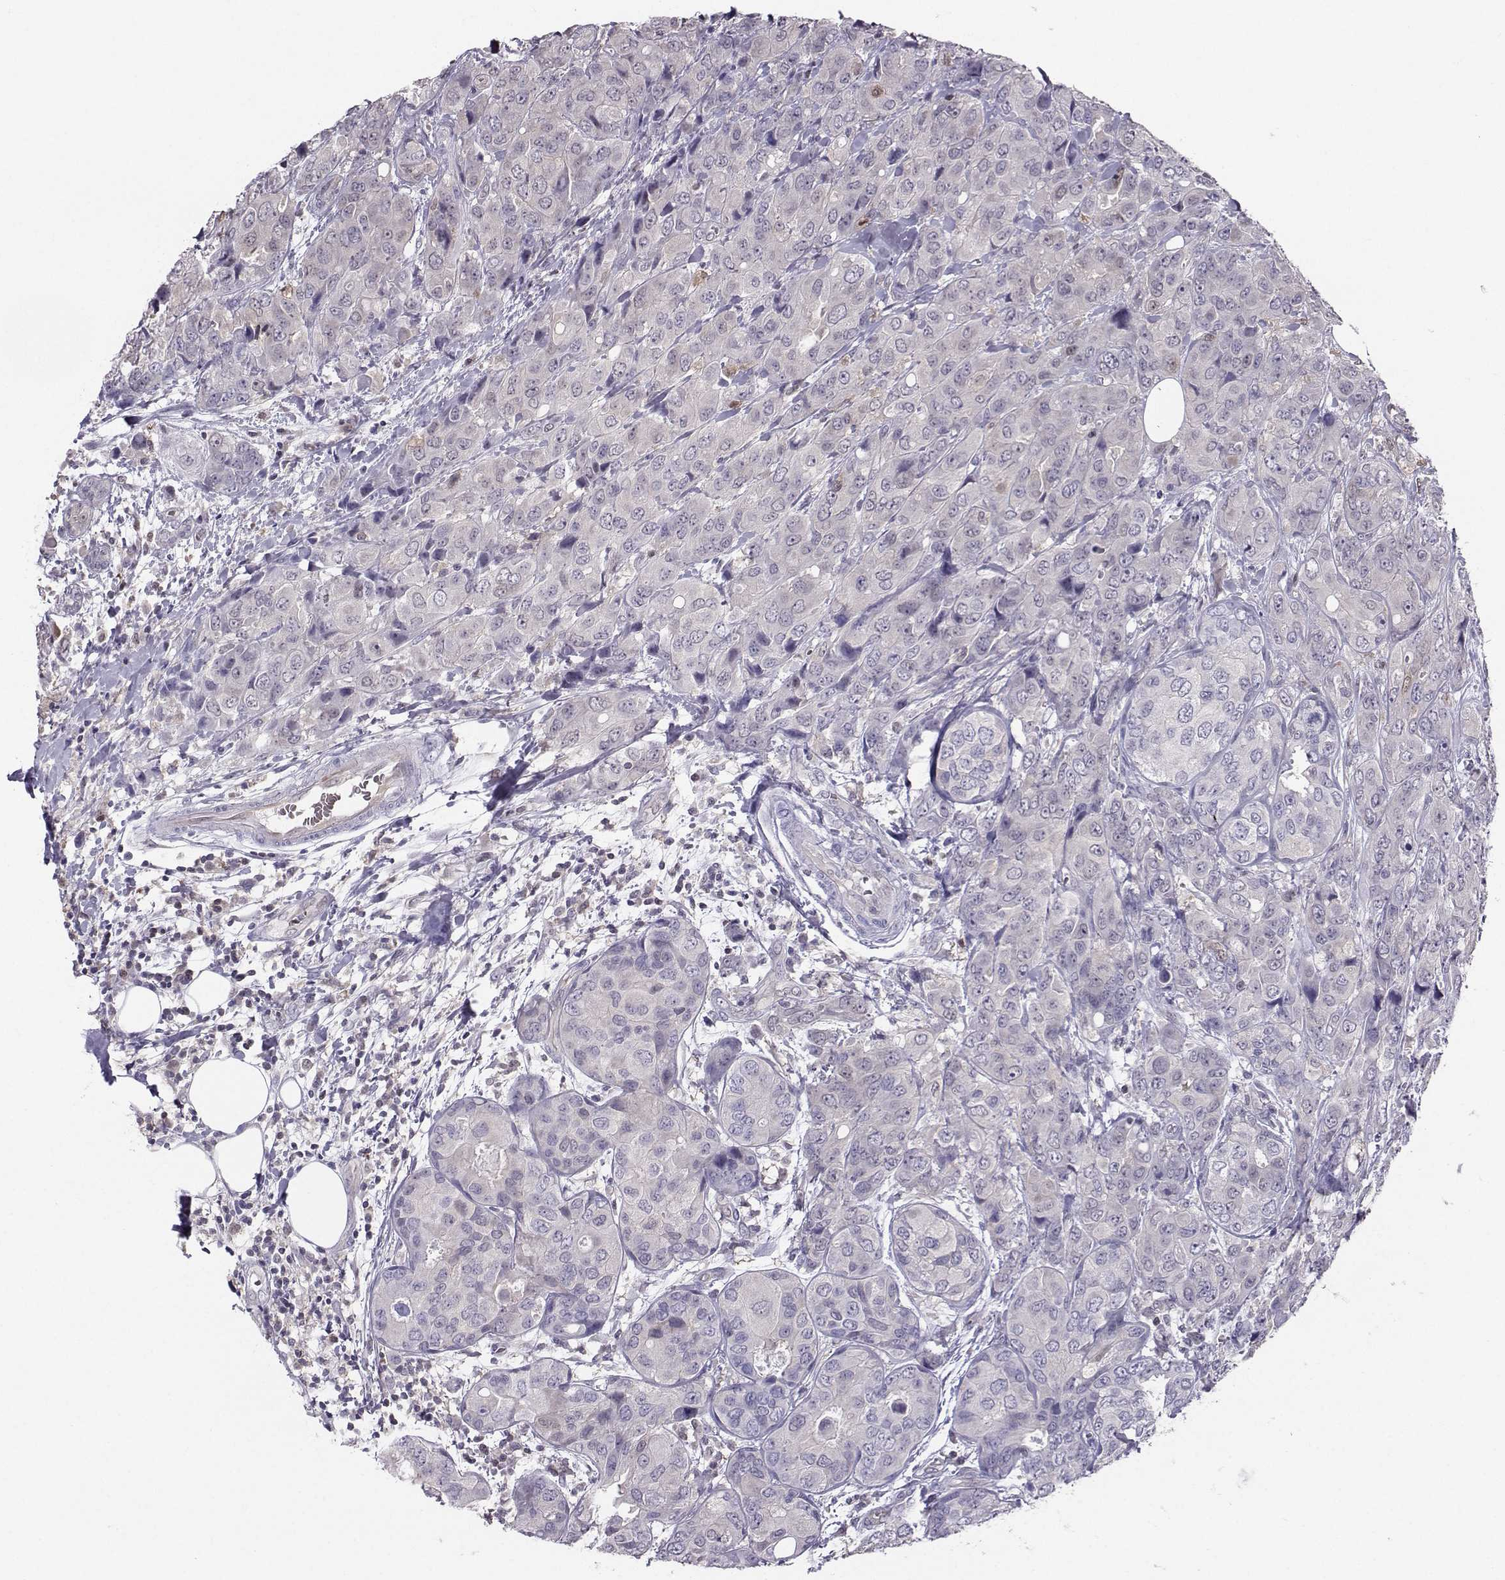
{"staining": {"intensity": "moderate", "quantity": "<25%", "location": "cytoplasmic/membranous,nuclear"}, "tissue": "breast cancer", "cell_type": "Tumor cells", "image_type": "cancer", "snomed": [{"axis": "morphology", "description": "Duct carcinoma"}, {"axis": "topography", "description": "Breast"}], "caption": "An IHC histopathology image of tumor tissue is shown. Protein staining in brown highlights moderate cytoplasmic/membranous and nuclear positivity in intraductal carcinoma (breast) within tumor cells. The staining was performed using DAB, with brown indicating positive protein expression. Nuclei are stained blue with hematoxylin.", "gene": "PGK1", "patient": {"sex": "female", "age": 43}}